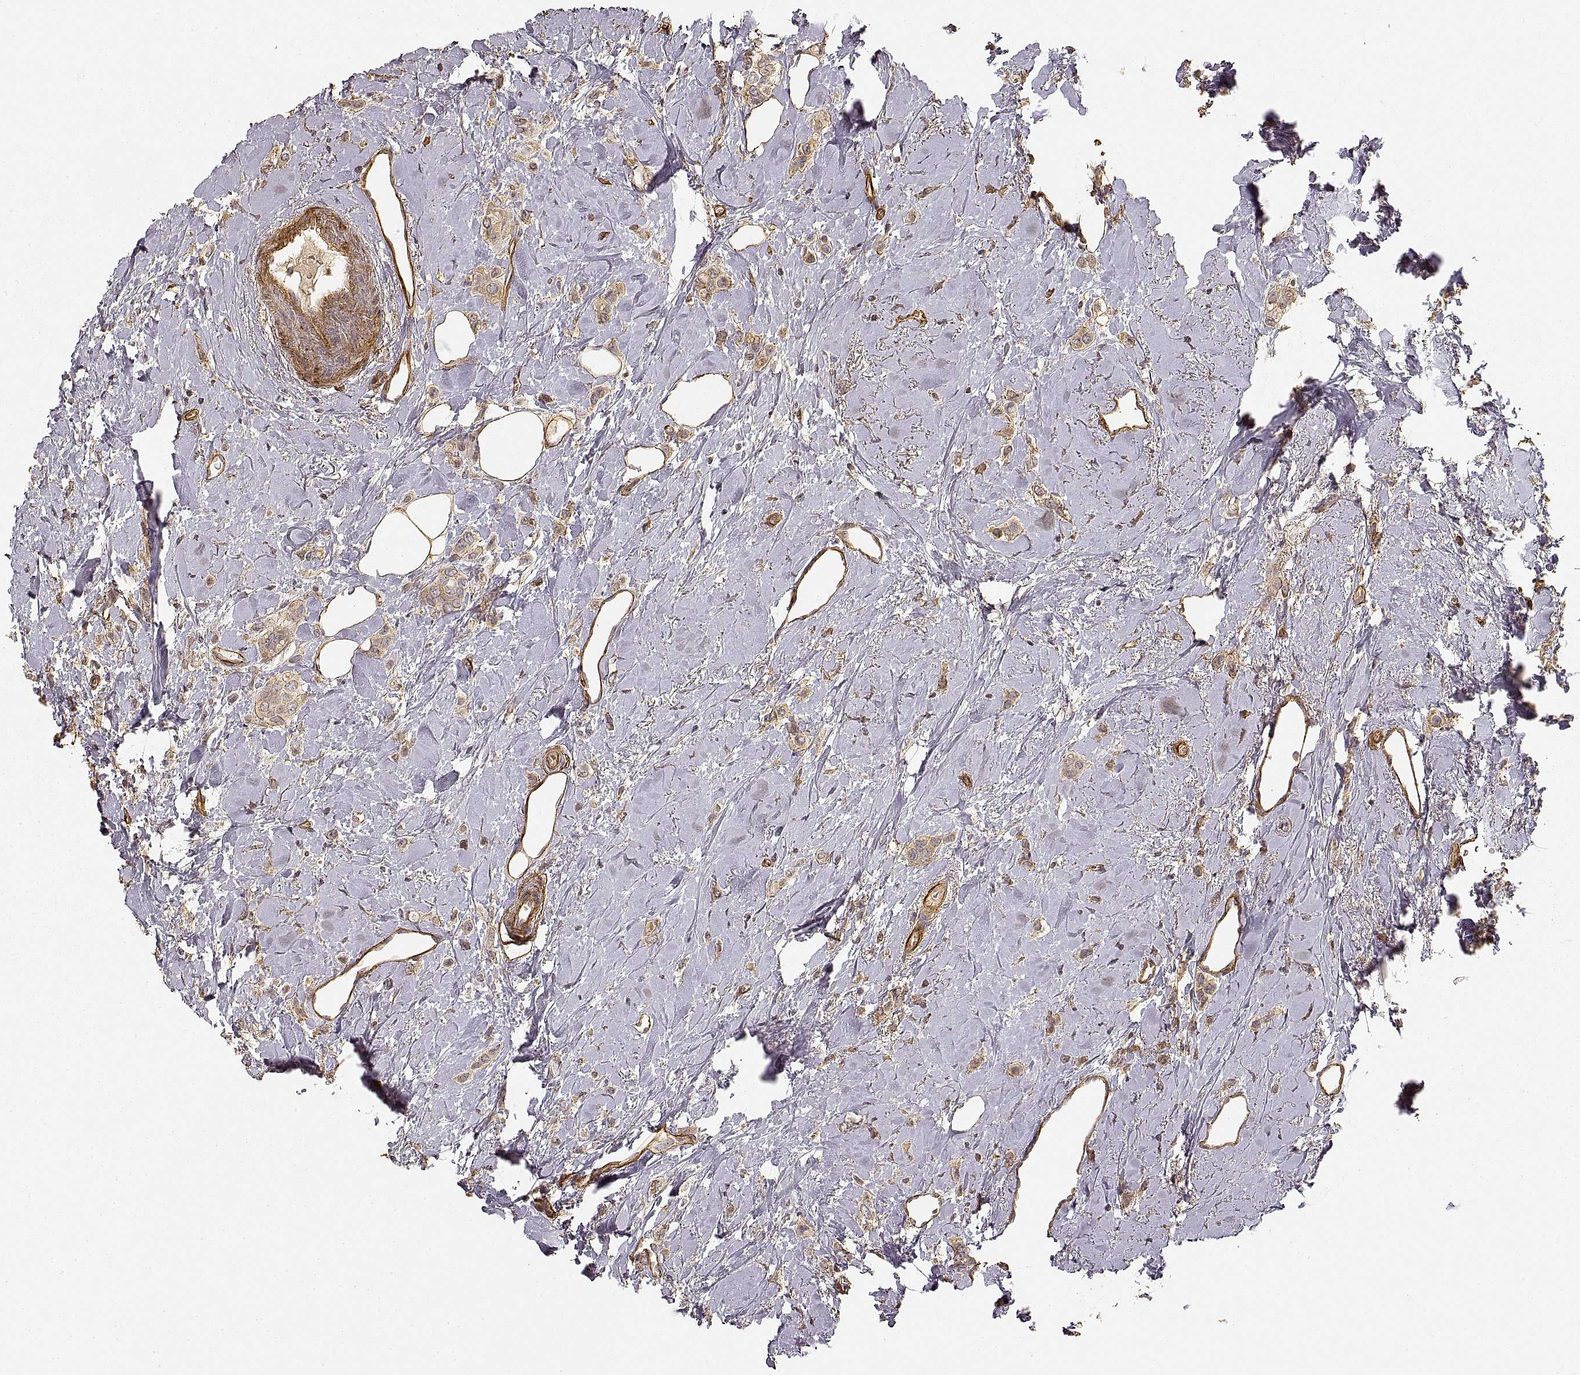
{"staining": {"intensity": "weak", "quantity": ">75%", "location": "cytoplasmic/membranous"}, "tissue": "breast cancer", "cell_type": "Tumor cells", "image_type": "cancer", "snomed": [{"axis": "morphology", "description": "Lobular carcinoma"}, {"axis": "topography", "description": "Breast"}], "caption": "Breast lobular carcinoma stained with a brown dye demonstrates weak cytoplasmic/membranous positive positivity in about >75% of tumor cells.", "gene": "LAMA4", "patient": {"sex": "female", "age": 66}}